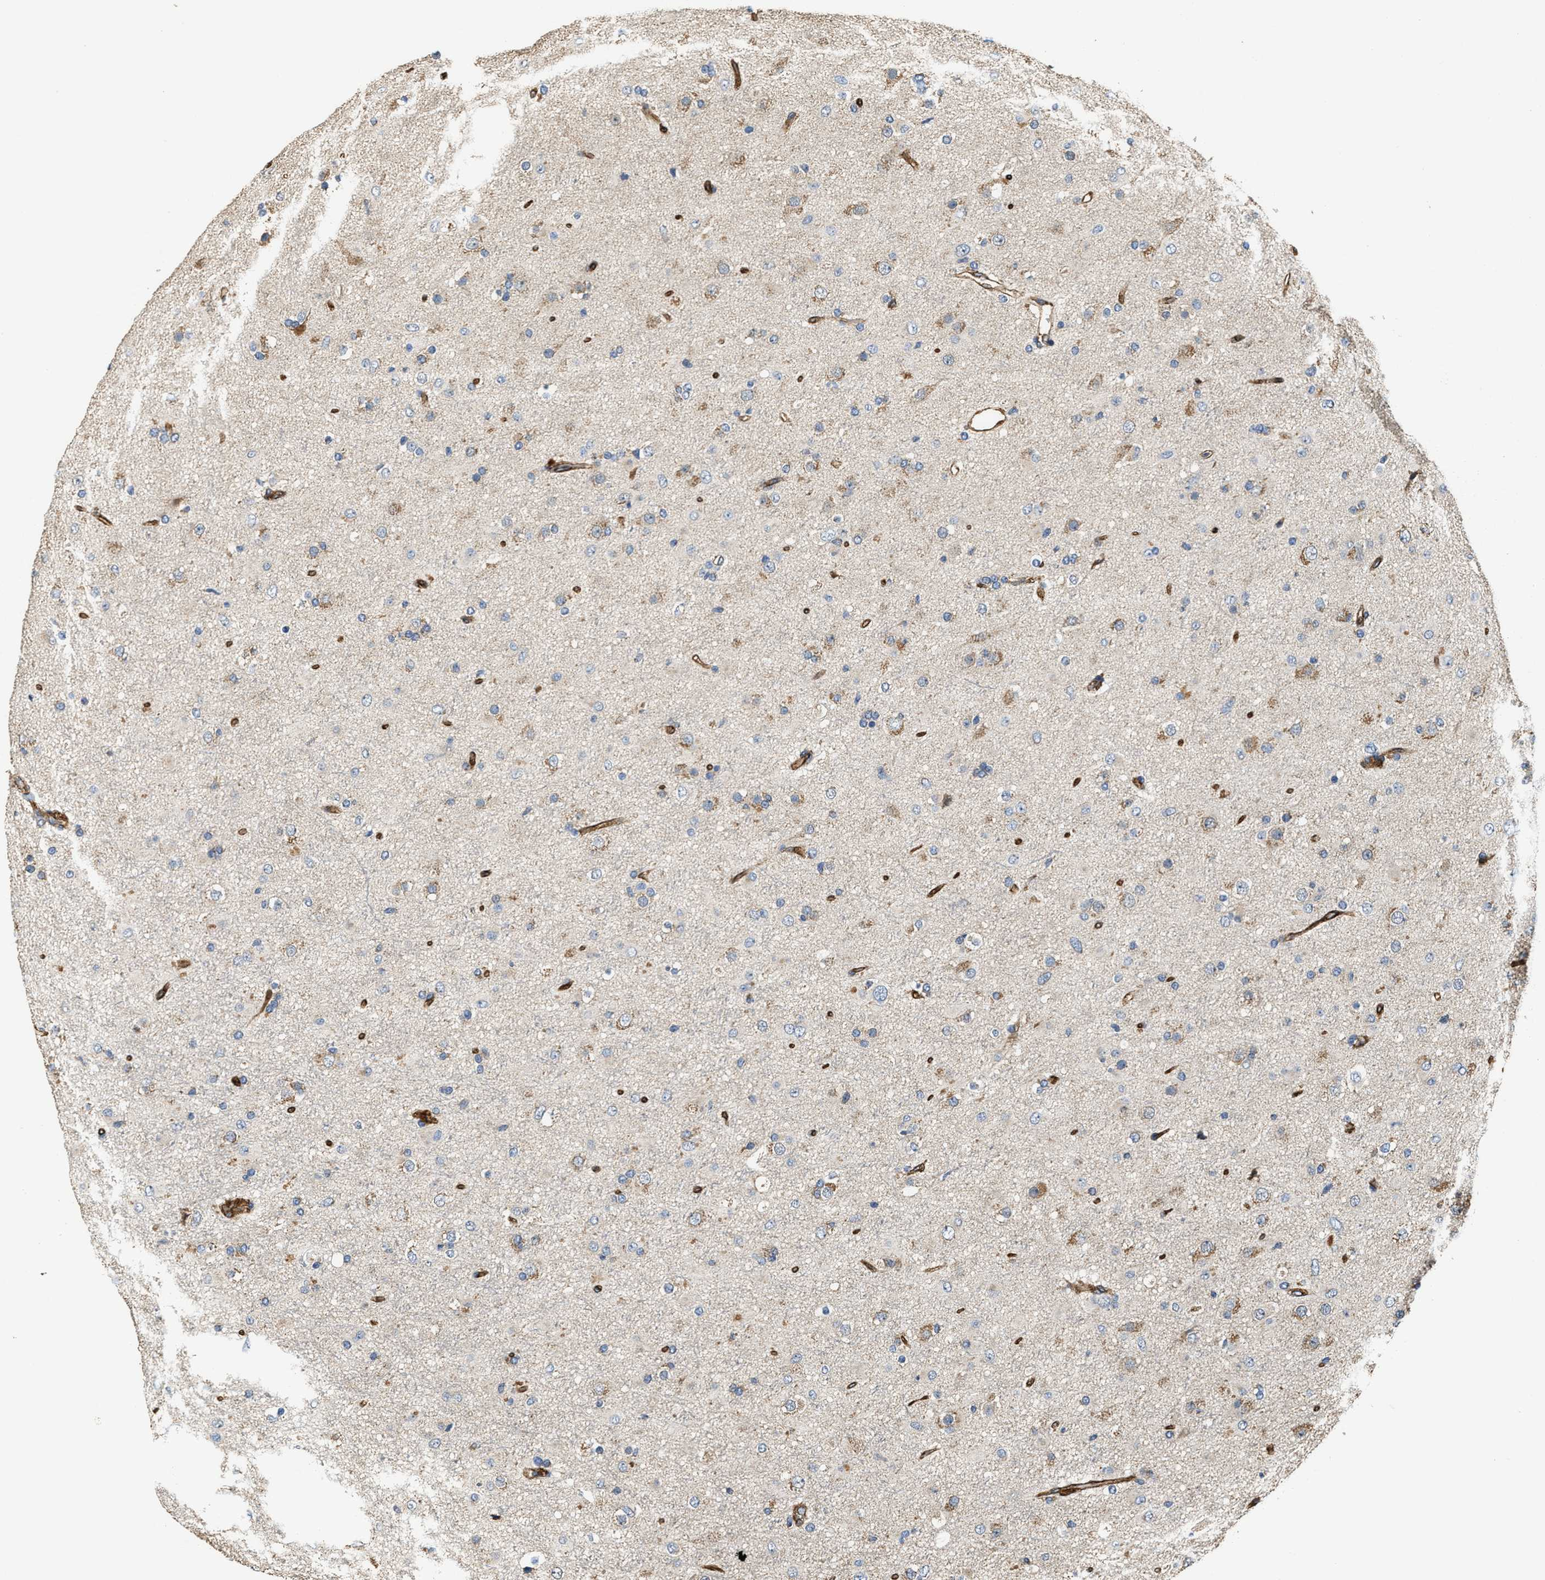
{"staining": {"intensity": "moderate", "quantity": "<25%", "location": "cytoplasmic/membranous"}, "tissue": "glioma", "cell_type": "Tumor cells", "image_type": "cancer", "snomed": [{"axis": "morphology", "description": "Glioma, malignant, Low grade"}, {"axis": "topography", "description": "Brain"}], "caption": "Immunohistochemistry (IHC) of malignant glioma (low-grade) shows low levels of moderate cytoplasmic/membranous expression in approximately <25% of tumor cells. (brown staining indicates protein expression, while blue staining denotes nuclei).", "gene": "GFRA3", "patient": {"sex": "male", "age": 65}}